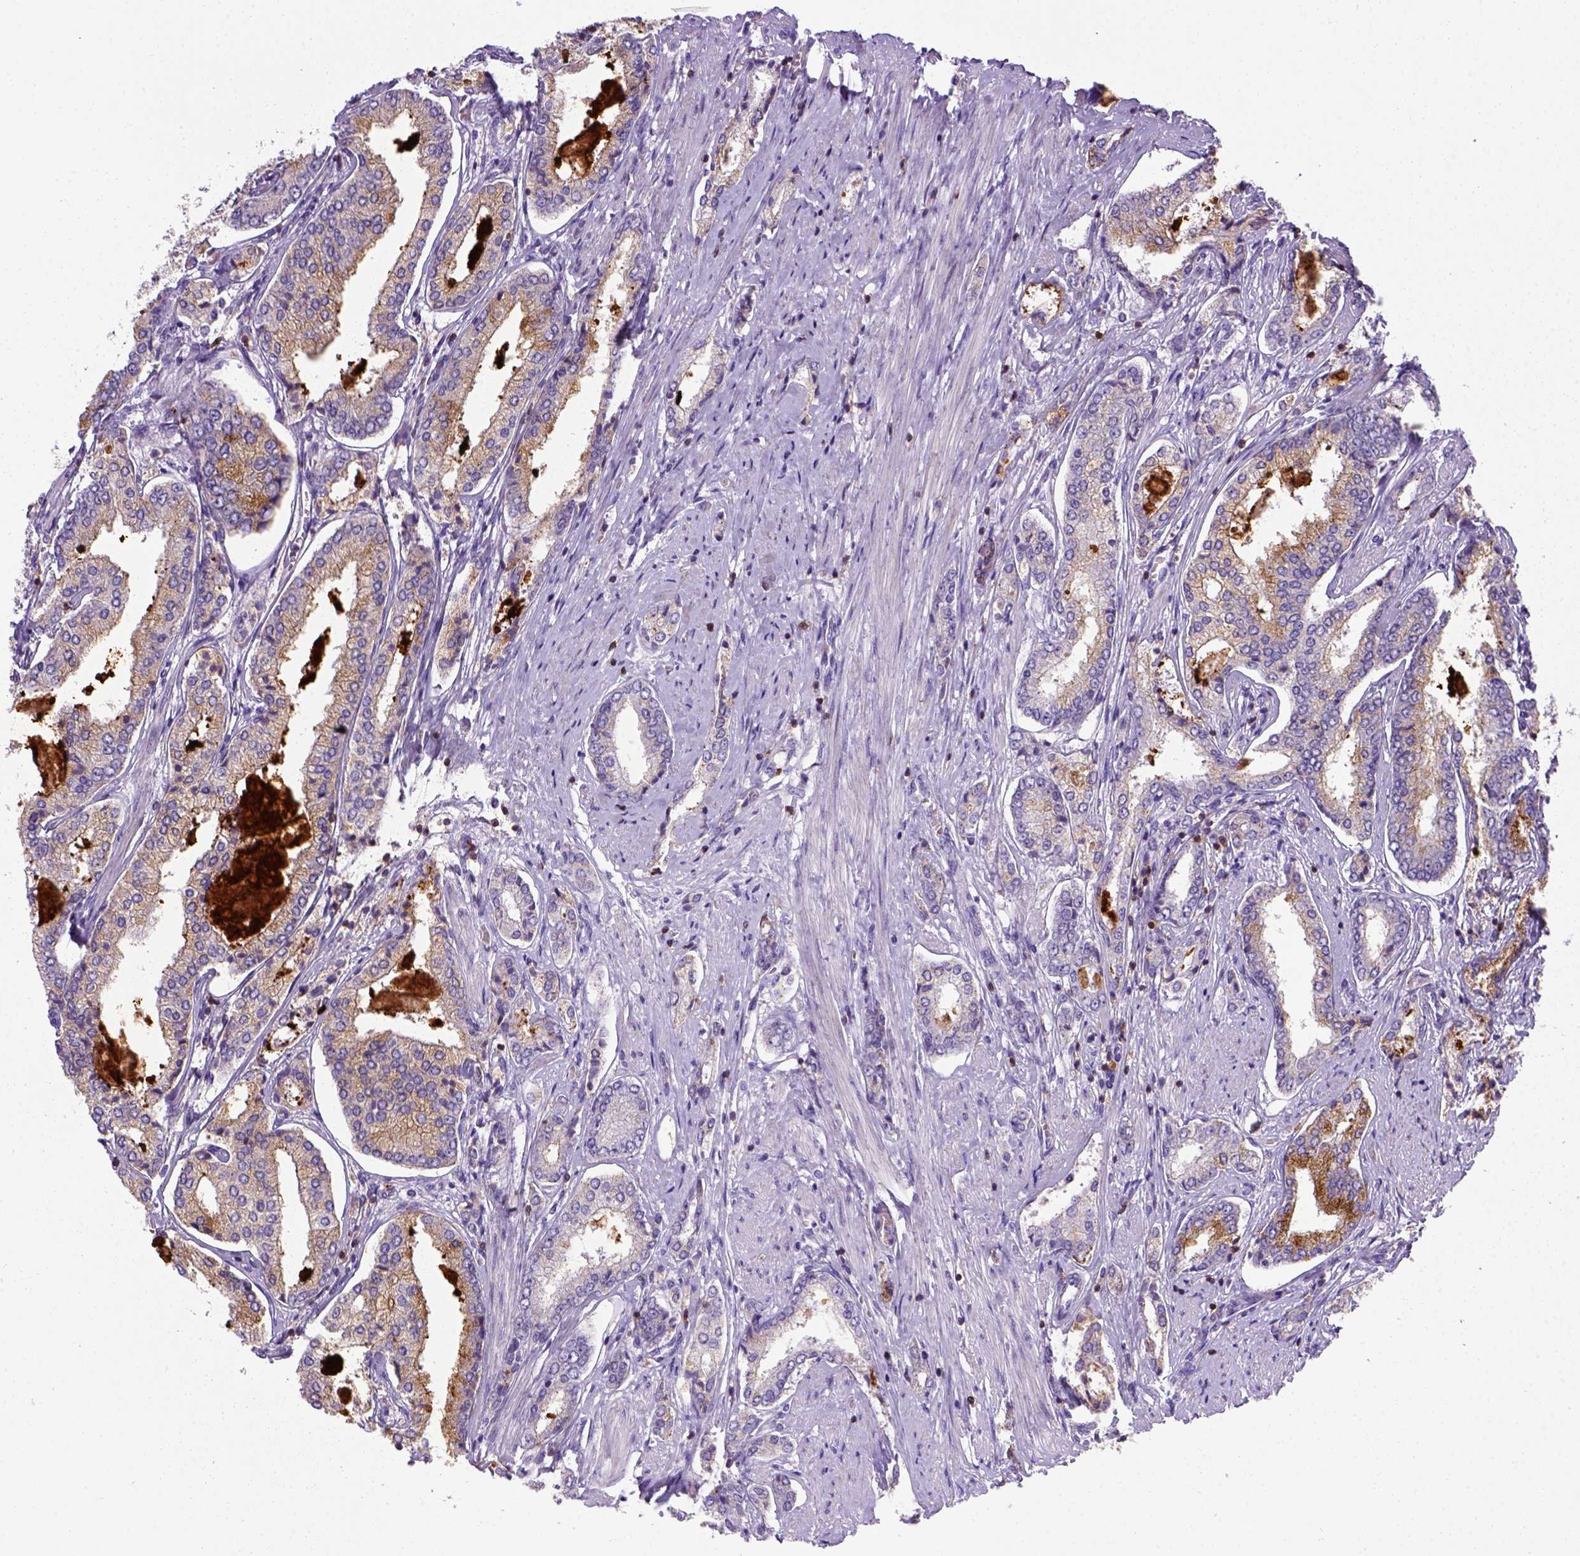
{"staining": {"intensity": "moderate", "quantity": ">75%", "location": "cytoplasmic/membranous"}, "tissue": "prostate cancer", "cell_type": "Tumor cells", "image_type": "cancer", "snomed": [{"axis": "morphology", "description": "Adenocarcinoma, NOS"}, {"axis": "topography", "description": "Prostate"}], "caption": "Prostate adenocarcinoma stained for a protein (brown) displays moderate cytoplasmic/membranous positive staining in approximately >75% of tumor cells.", "gene": "CD3E", "patient": {"sex": "male", "age": 63}}